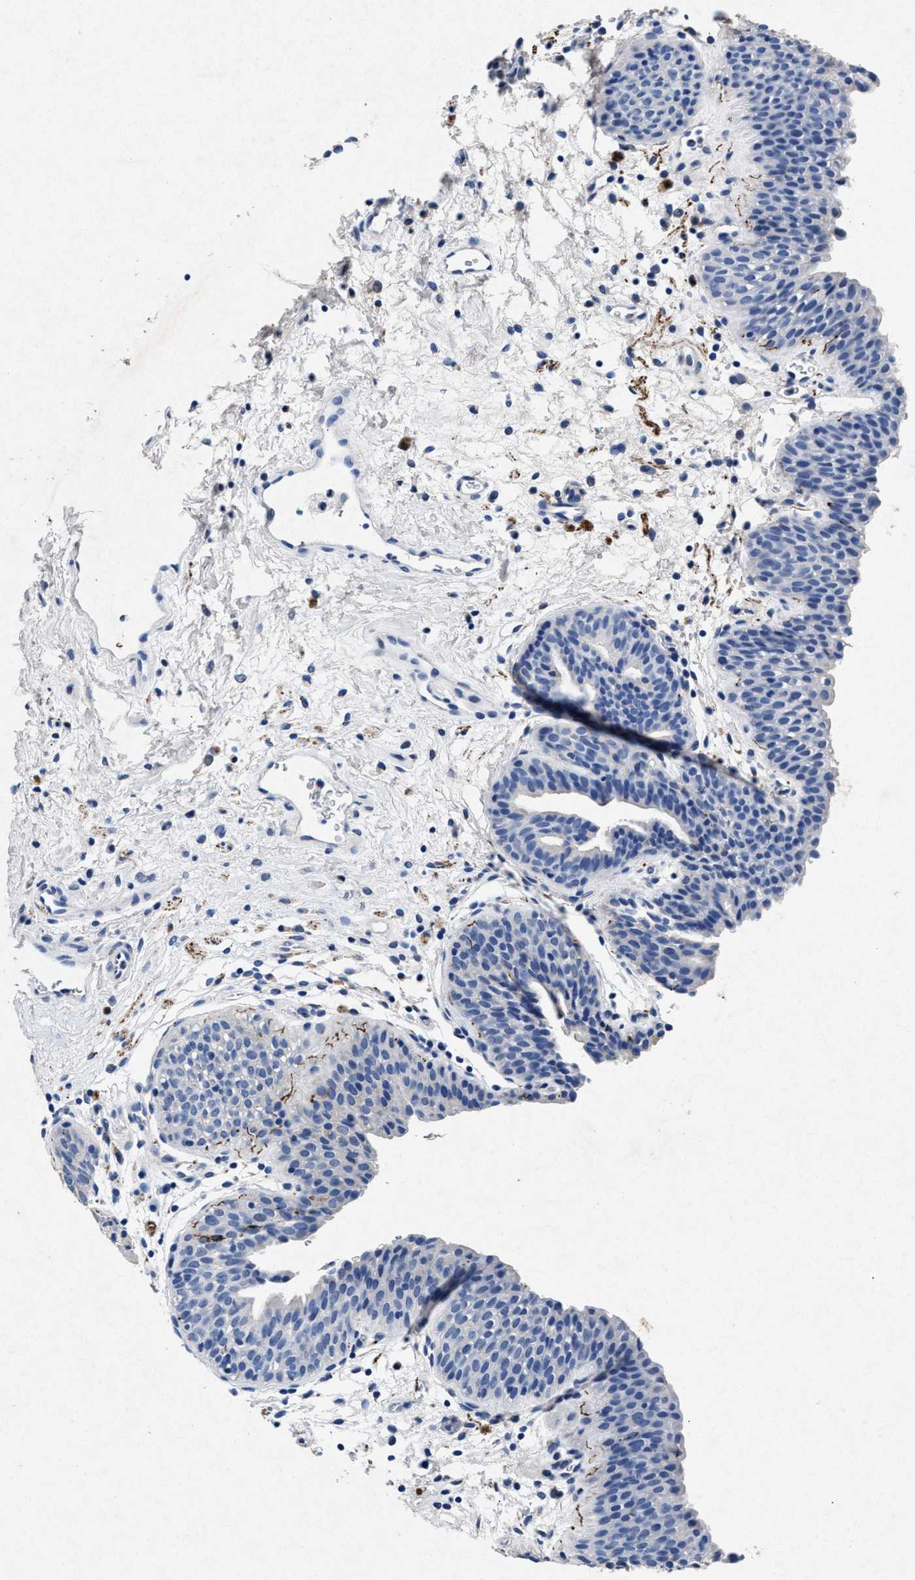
{"staining": {"intensity": "moderate", "quantity": "<25%", "location": "cytoplasmic/membranous"}, "tissue": "urinary bladder", "cell_type": "Urothelial cells", "image_type": "normal", "snomed": [{"axis": "morphology", "description": "Normal tissue, NOS"}, {"axis": "topography", "description": "Urinary bladder"}], "caption": "This histopathology image displays normal urinary bladder stained with immunohistochemistry (IHC) to label a protein in brown. The cytoplasmic/membranous of urothelial cells show moderate positivity for the protein. Nuclei are counter-stained blue.", "gene": "MAP6", "patient": {"sex": "male", "age": 37}}